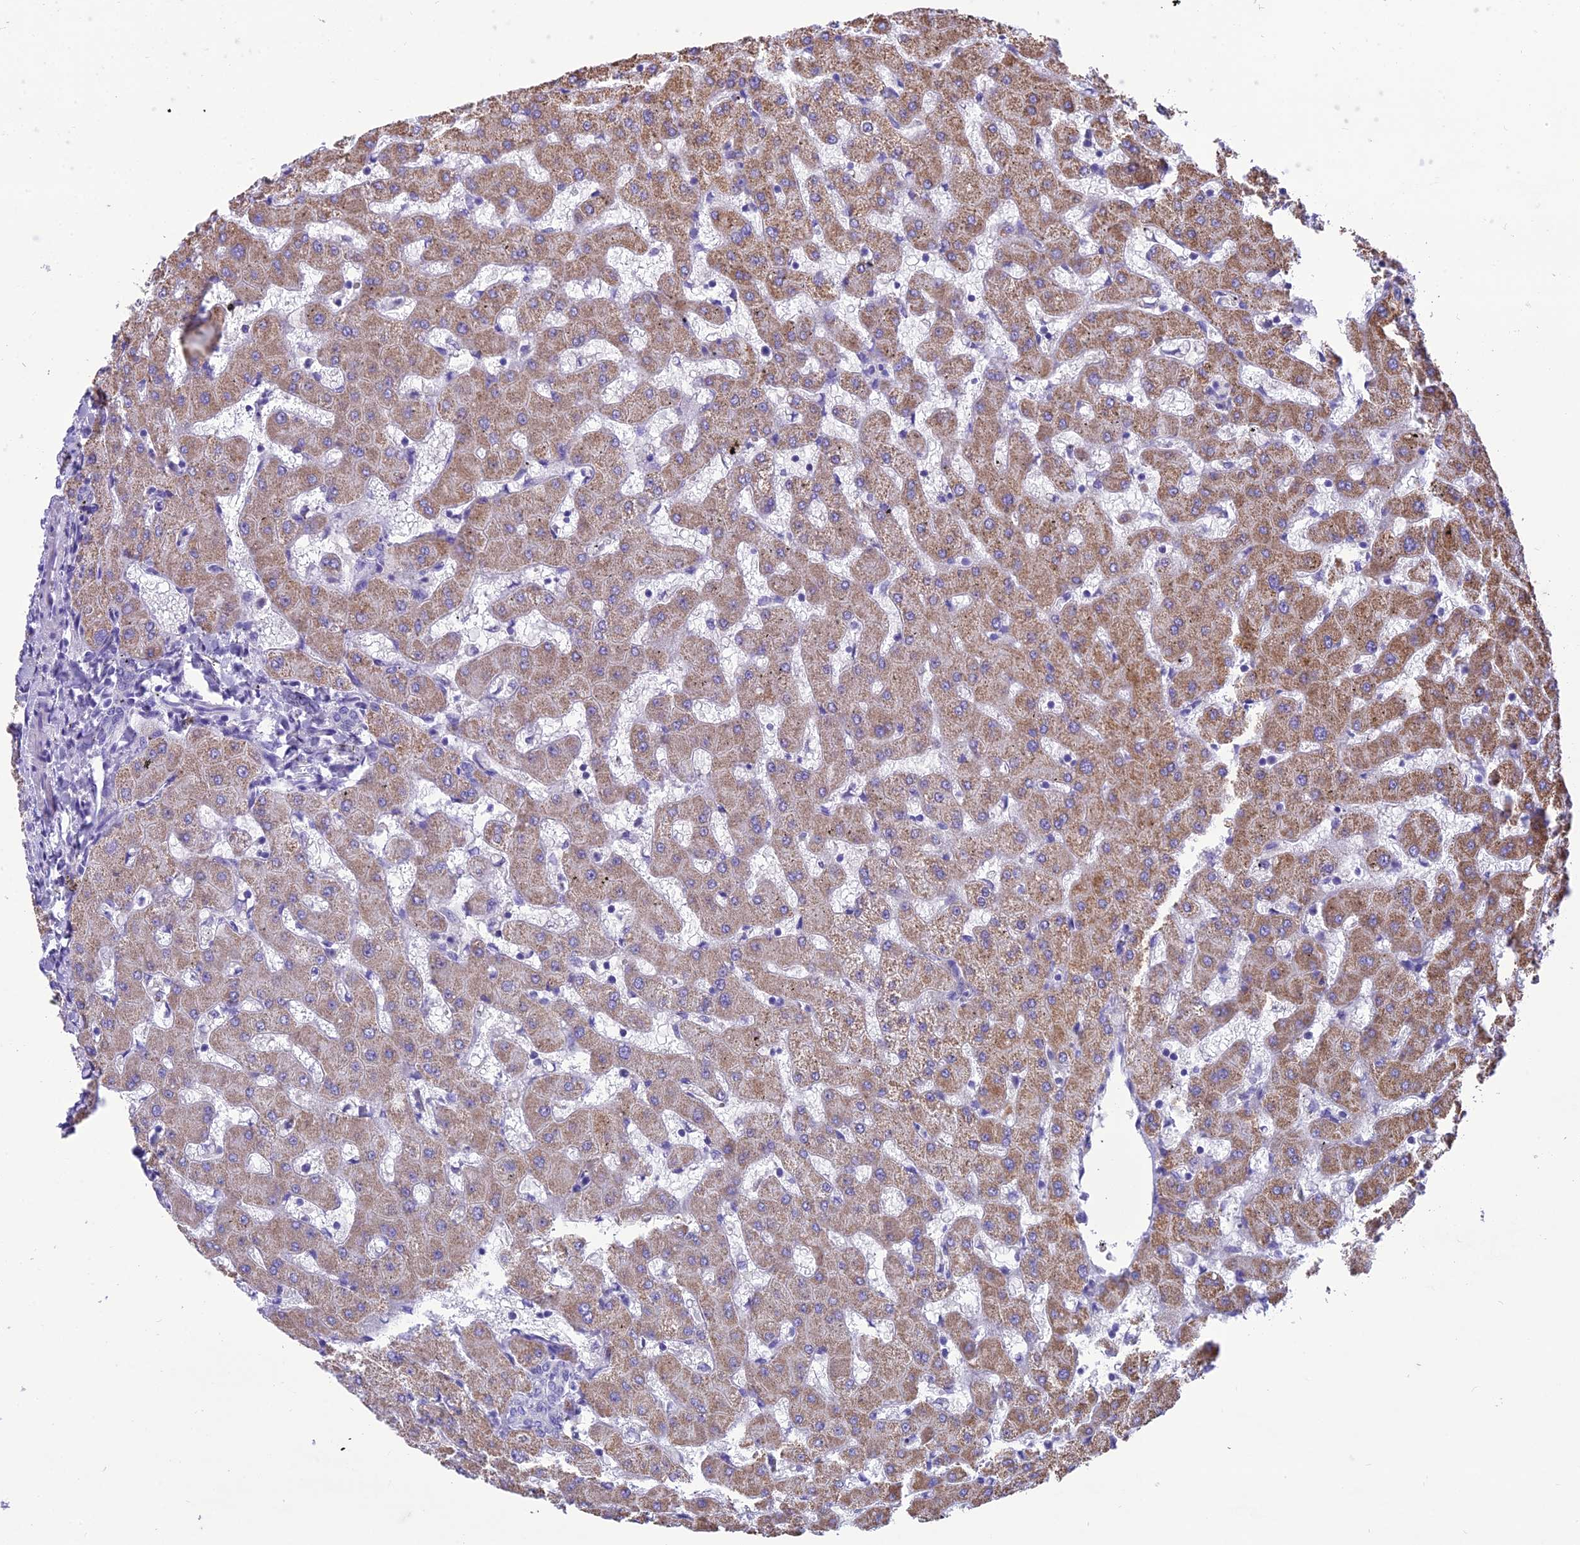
{"staining": {"intensity": "negative", "quantity": "none", "location": "none"}, "tissue": "liver", "cell_type": "Cholangiocytes", "image_type": "normal", "snomed": [{"axis": "morphology", "description": "Normal tissue, NOS"}, {"axis": "topography", "description": "Liver"}], "caption": "Immunohistochemical staining of normal human liver exhibits no significant positivity in cholangiocytes.", "gene": "MIIP", "patient": {"sex": "female", "age": 63}}